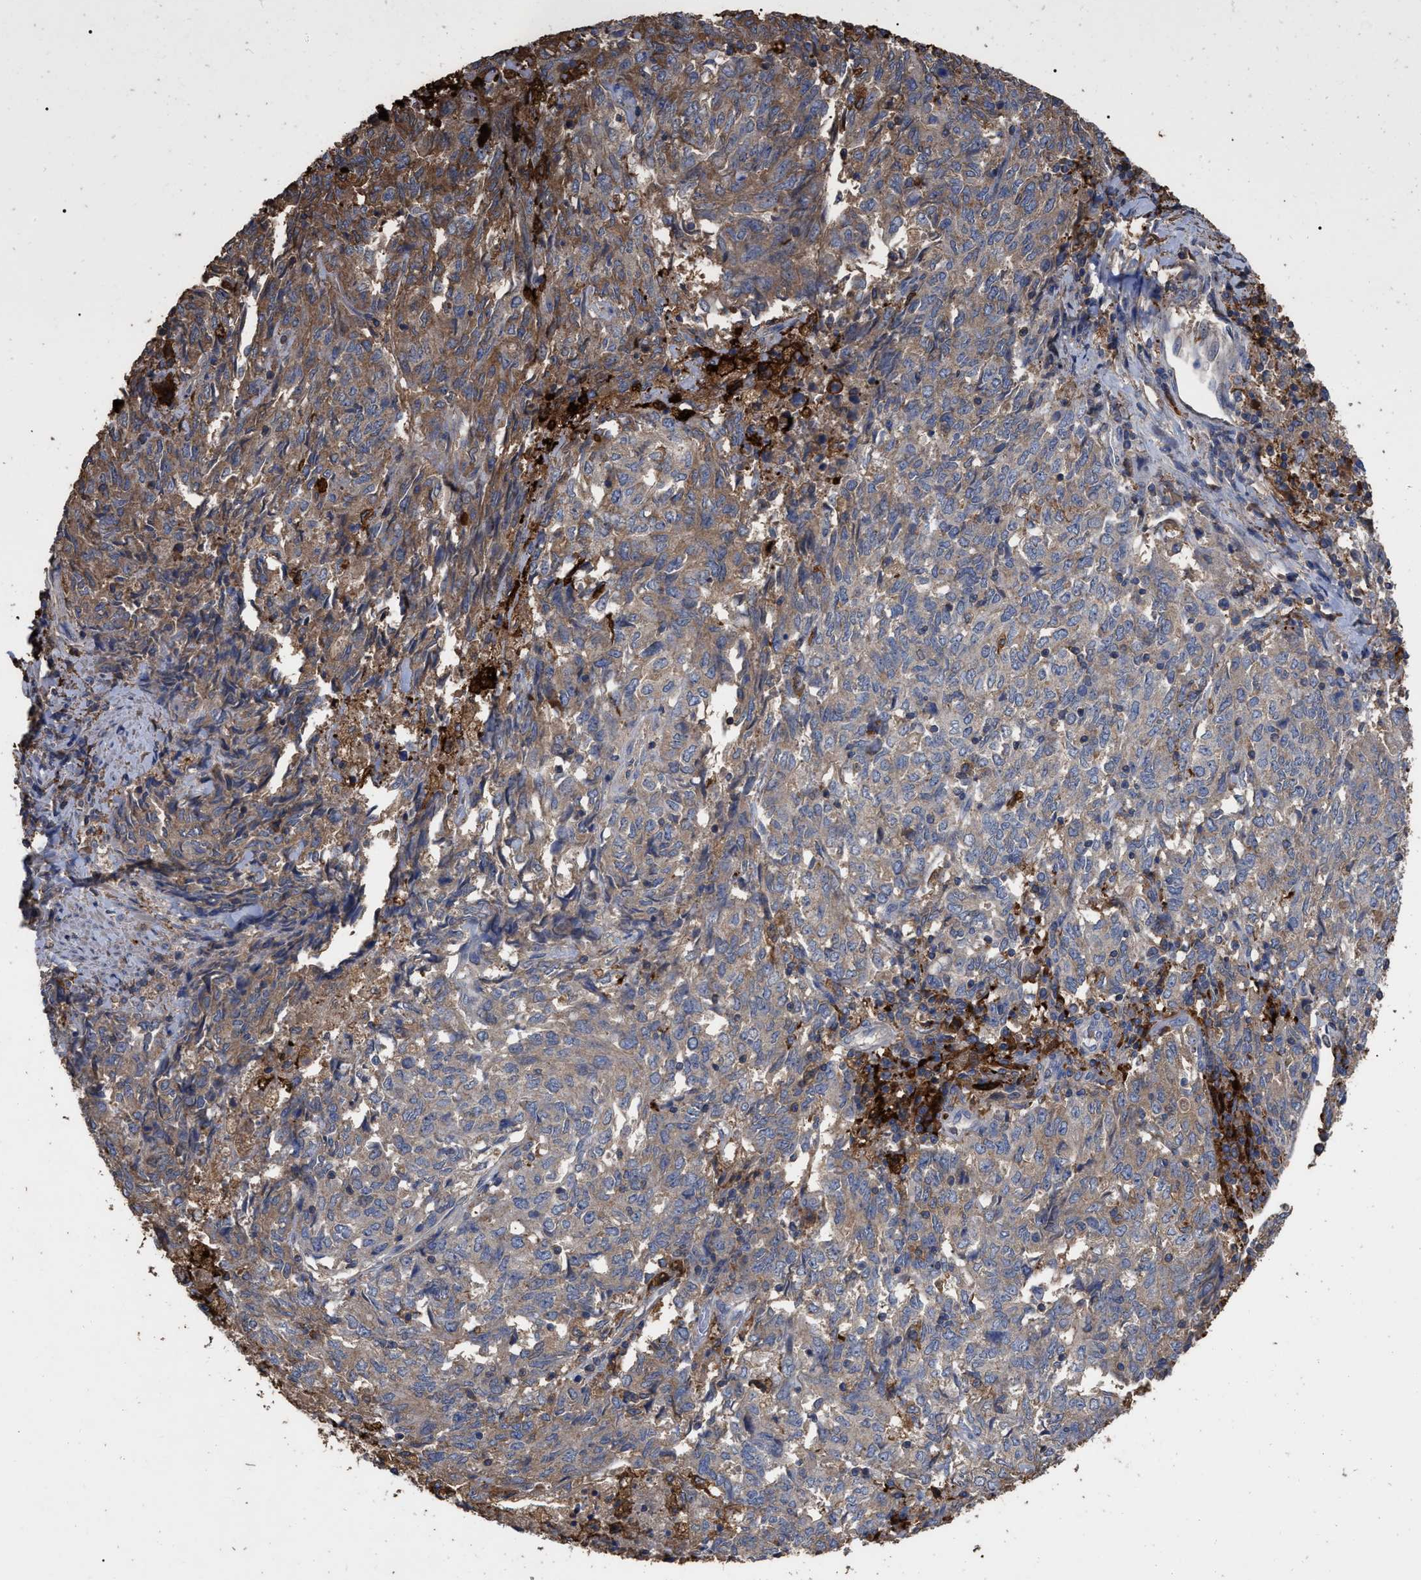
{"staining": {"intensity": "moderate", "quantity": "<25%", "location": "cytoplasmic/membranous"}, "tissue": "endometrial cancer", "cell_type": "Tumor cells", "image_type": "cancer", "snomed": [{"axis": "morphology", "description": "Adenocarcinoma, NOS"}, {"axis": "topography", "description": "Endometrium"}], "caption": "This image reveals adenocarcinoma (endometrial) stained with IHC to label a protein in brown. The cytoplasmic/membranous of tumor cells show moderate positivity for the protein. Nuclei are counter-stained blue.", "gene": "GPR179", "patient": {"sex": "female", "age": 80}}